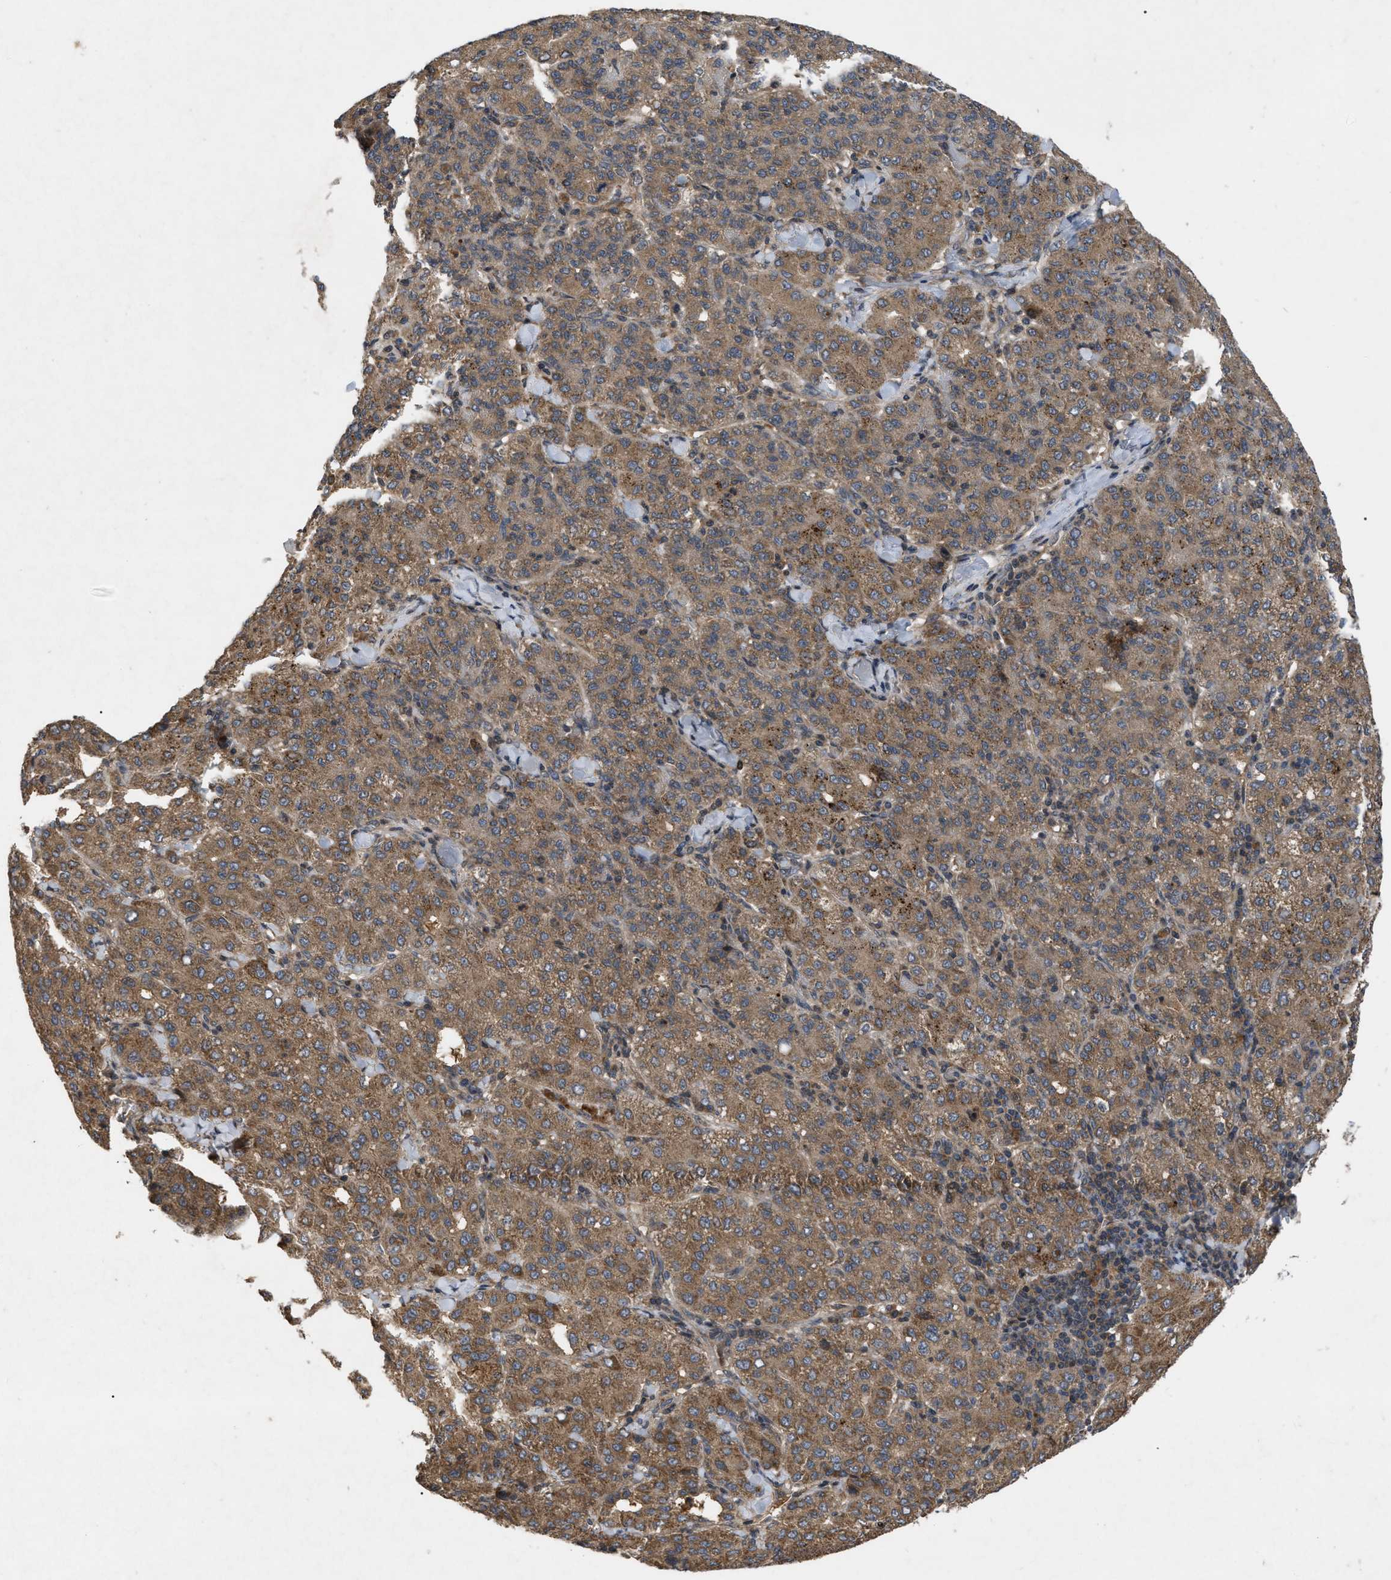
{"staining": {"intensity": "moderate", "quantity": ">75%", "location": "cytoplasmic/membranous"}, "tissue": "liver cancer", "cell_type": "Tumor cells", "image_type": "cancer", "snomed": [{"axis": "morphology", "description": "Carcinoma, Hepatocellular, NOS"}, {"axis": "topography", "description": "Liver"}], "caption": "Liver cancer (hepatocellular carcinoma) tissue demonstrates moderate cytoplasmic/membranous positivity in about >75% of tumor cells, visualized by immunohistochemistry. The protein is shown in brown color, while the nuclei are stained blue.", "gene": "RAB2A", "patient": {"sex": "male", "age": 65}}